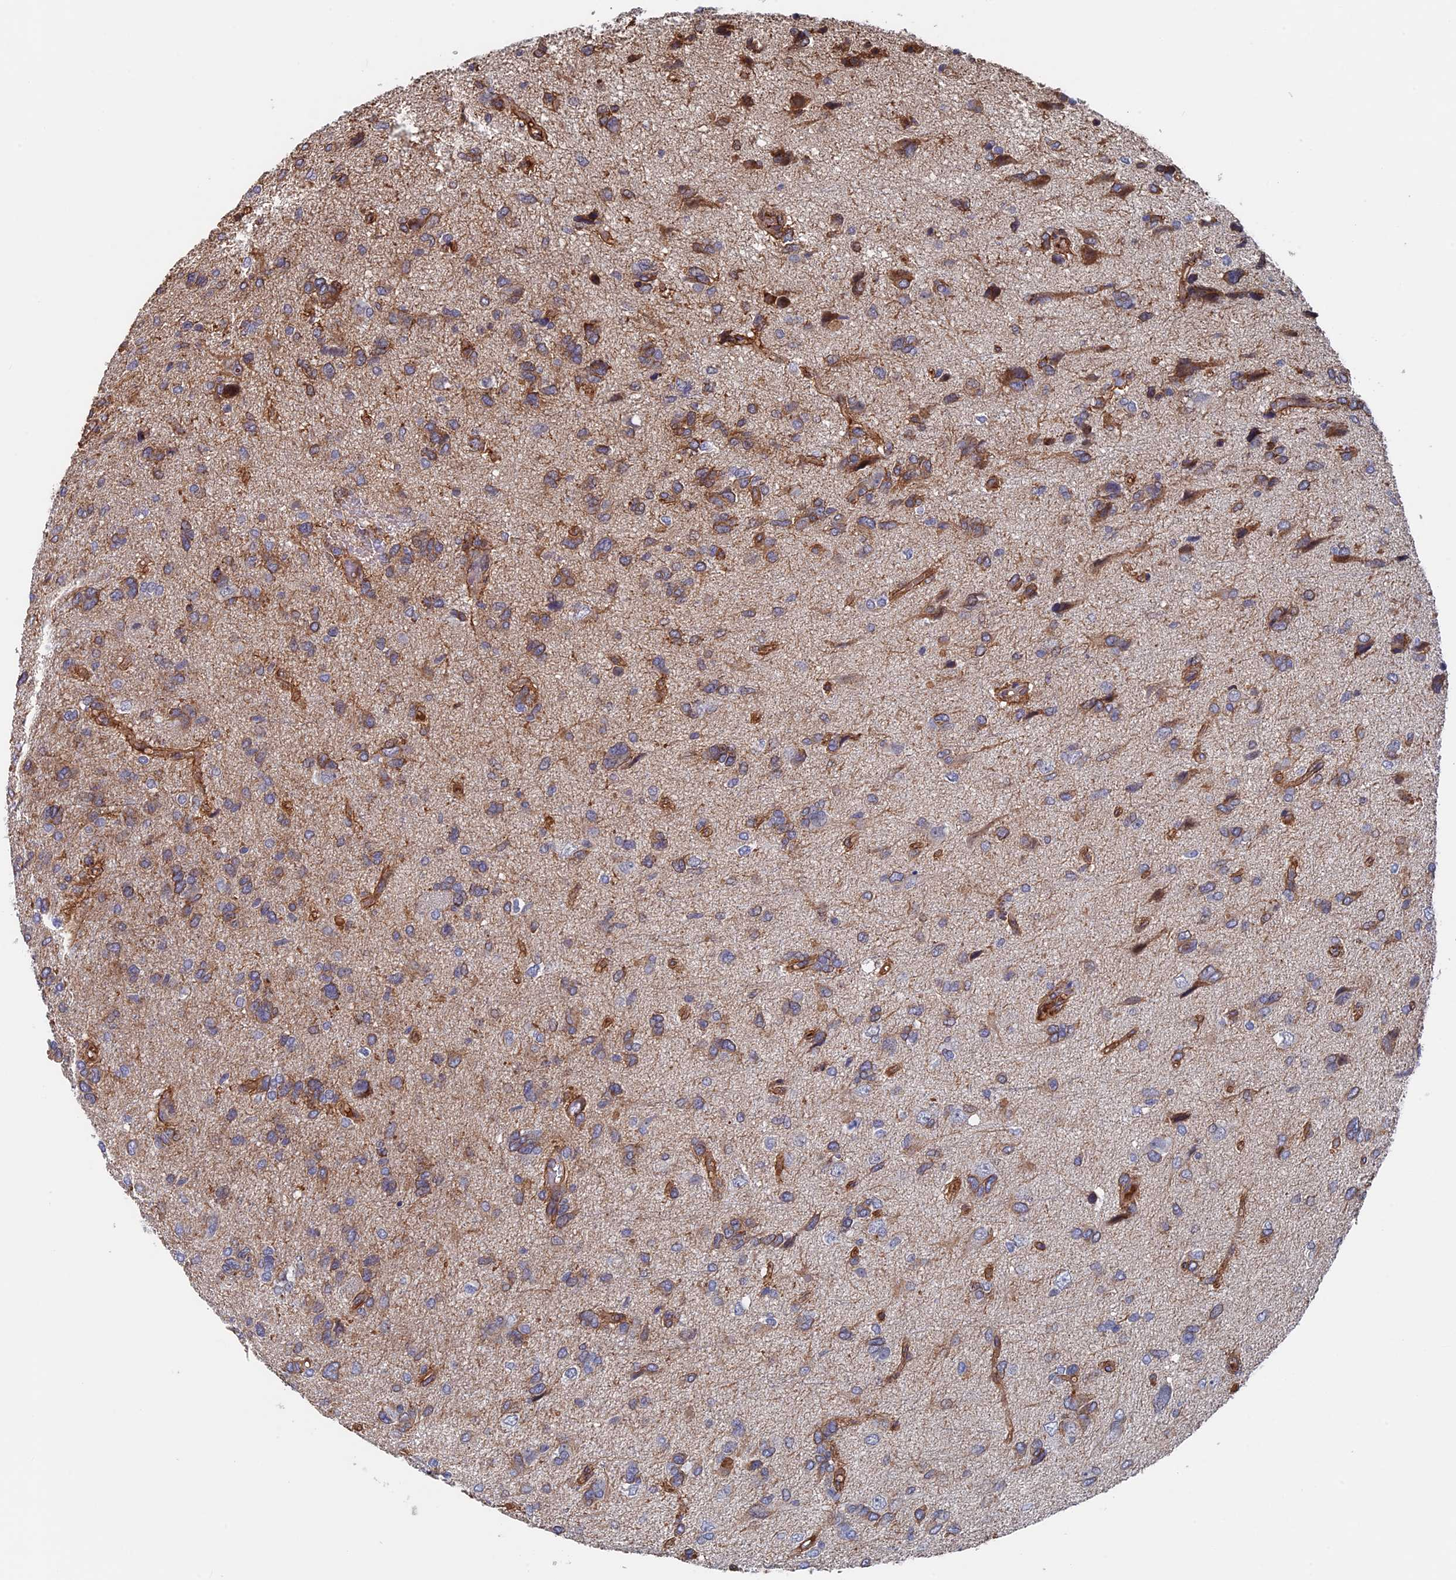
{"staining": {"intensity": "moderate", "quantity": "25%-75%", "location": "cytoplasmic/membranous"}, "tissue": "glioma", "cell_type": "Tumor cells", "image_type": "cancer", "snomed": [{"axis": "morphology", "description": "Glioma, malignant, High grade"}, {"axis": "topography", "description": "Brain"}], "caption": "Immunohistochemical staining of malignant high-grade glioma exhibits medium levels of moderate cytoplasmic/membranous protein expression in approximately 25%-75% of tumor cells. (IHC, brightfield microscopy, high magnification).", "gene": "RPUSD1", "patient": {"sex": "female", "age": 59}}